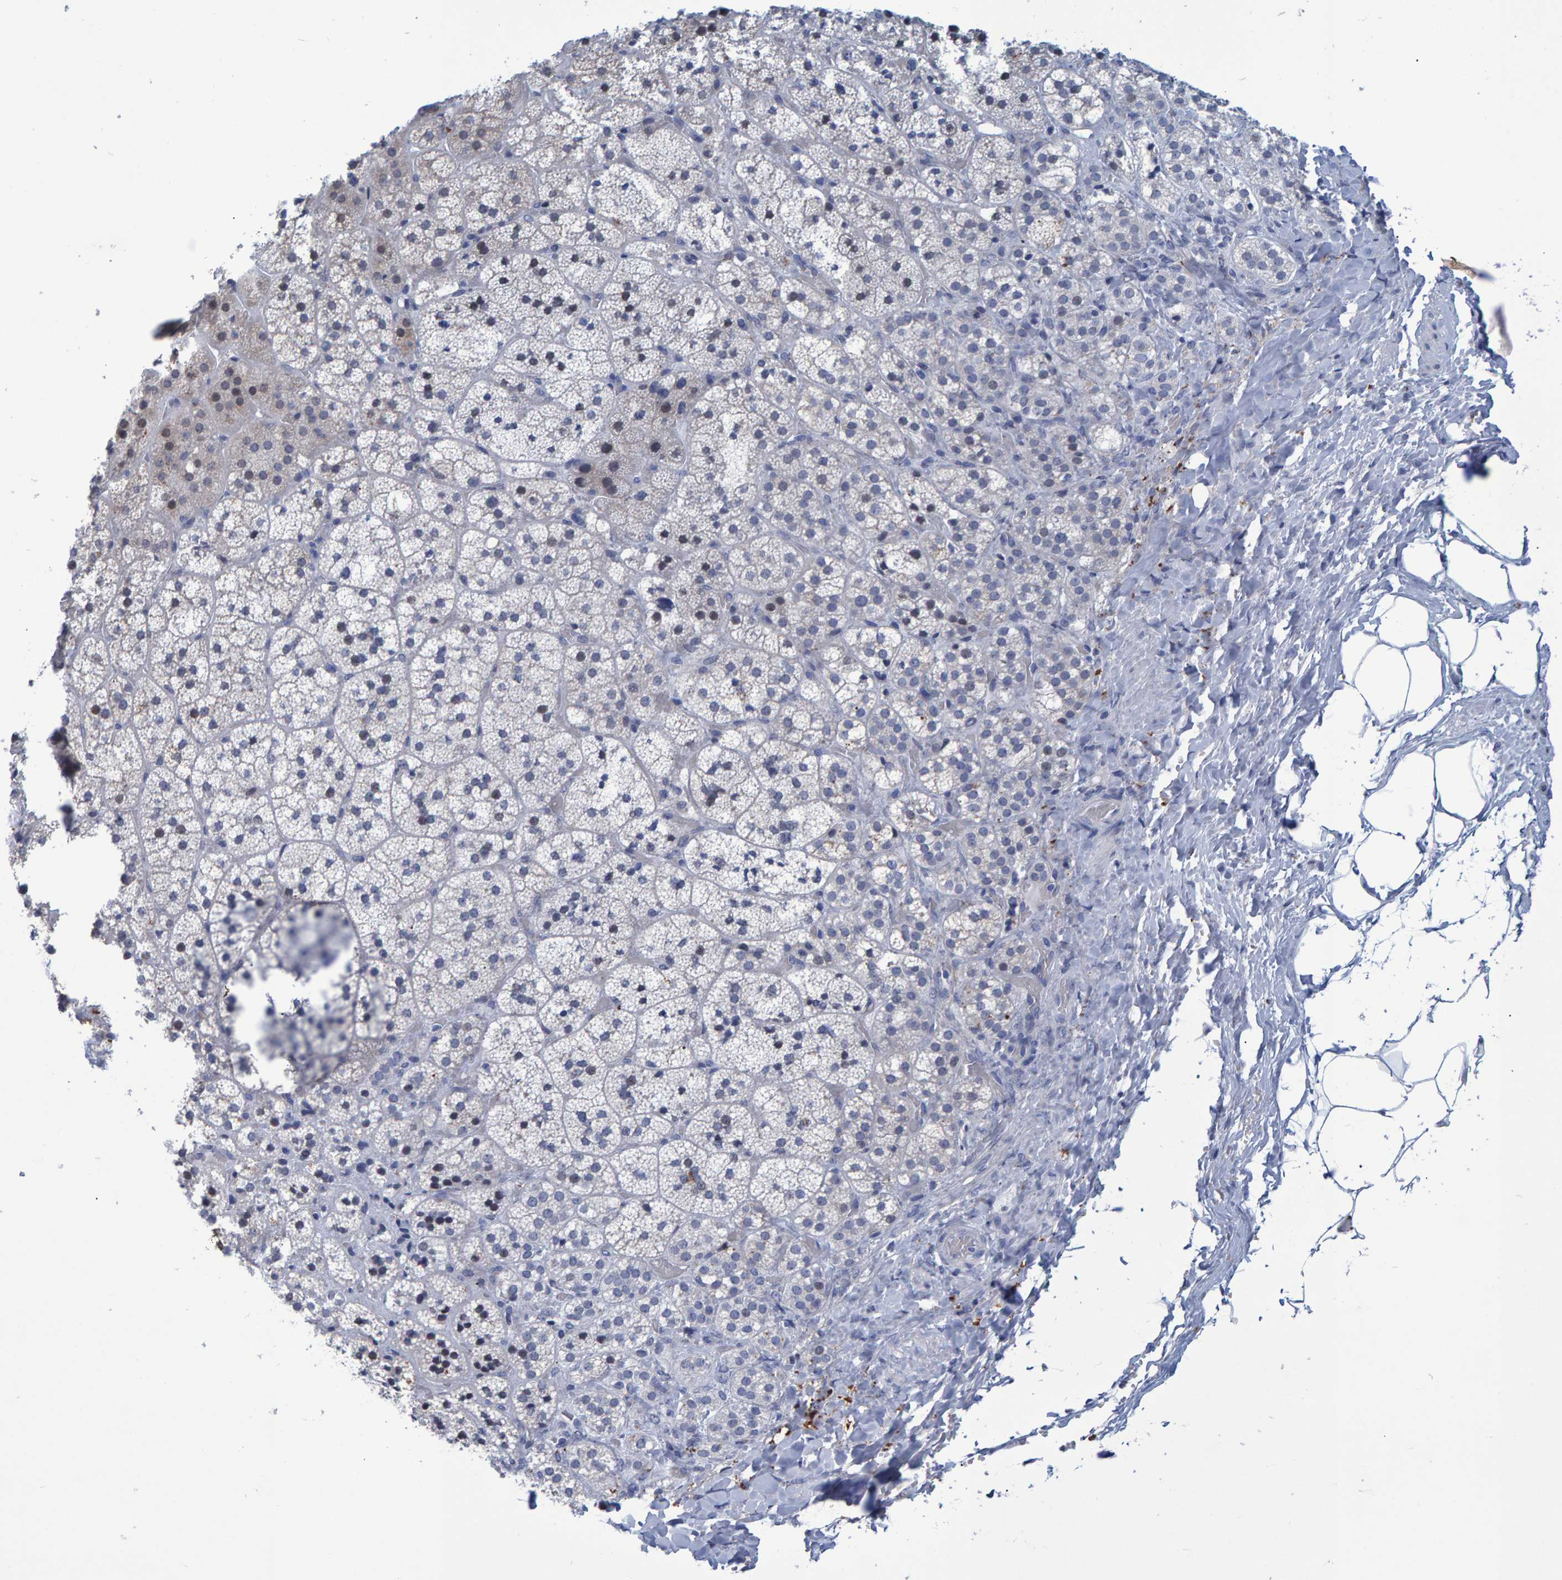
{"staining": {"intensity": "weak", "quantity": "<25%", "location": "cytoplasmic/membranous"}, "tissue": "adrenal gland", "cell_type": "Glandular cells", "image_type": "normal", "snomed": [{"axis": "morphology", "description": "Normal tissue, NOS"}, {"axis": "topography", "description": "Adrenal gland"}], "caption": "Immunohistochemical staining of benign human adrenal gland shows no significant positivity in glandular cells. Nuclei are stained in blue.", "gene": "PROCA1", "patient": {"sex": "female", "age": 44}}